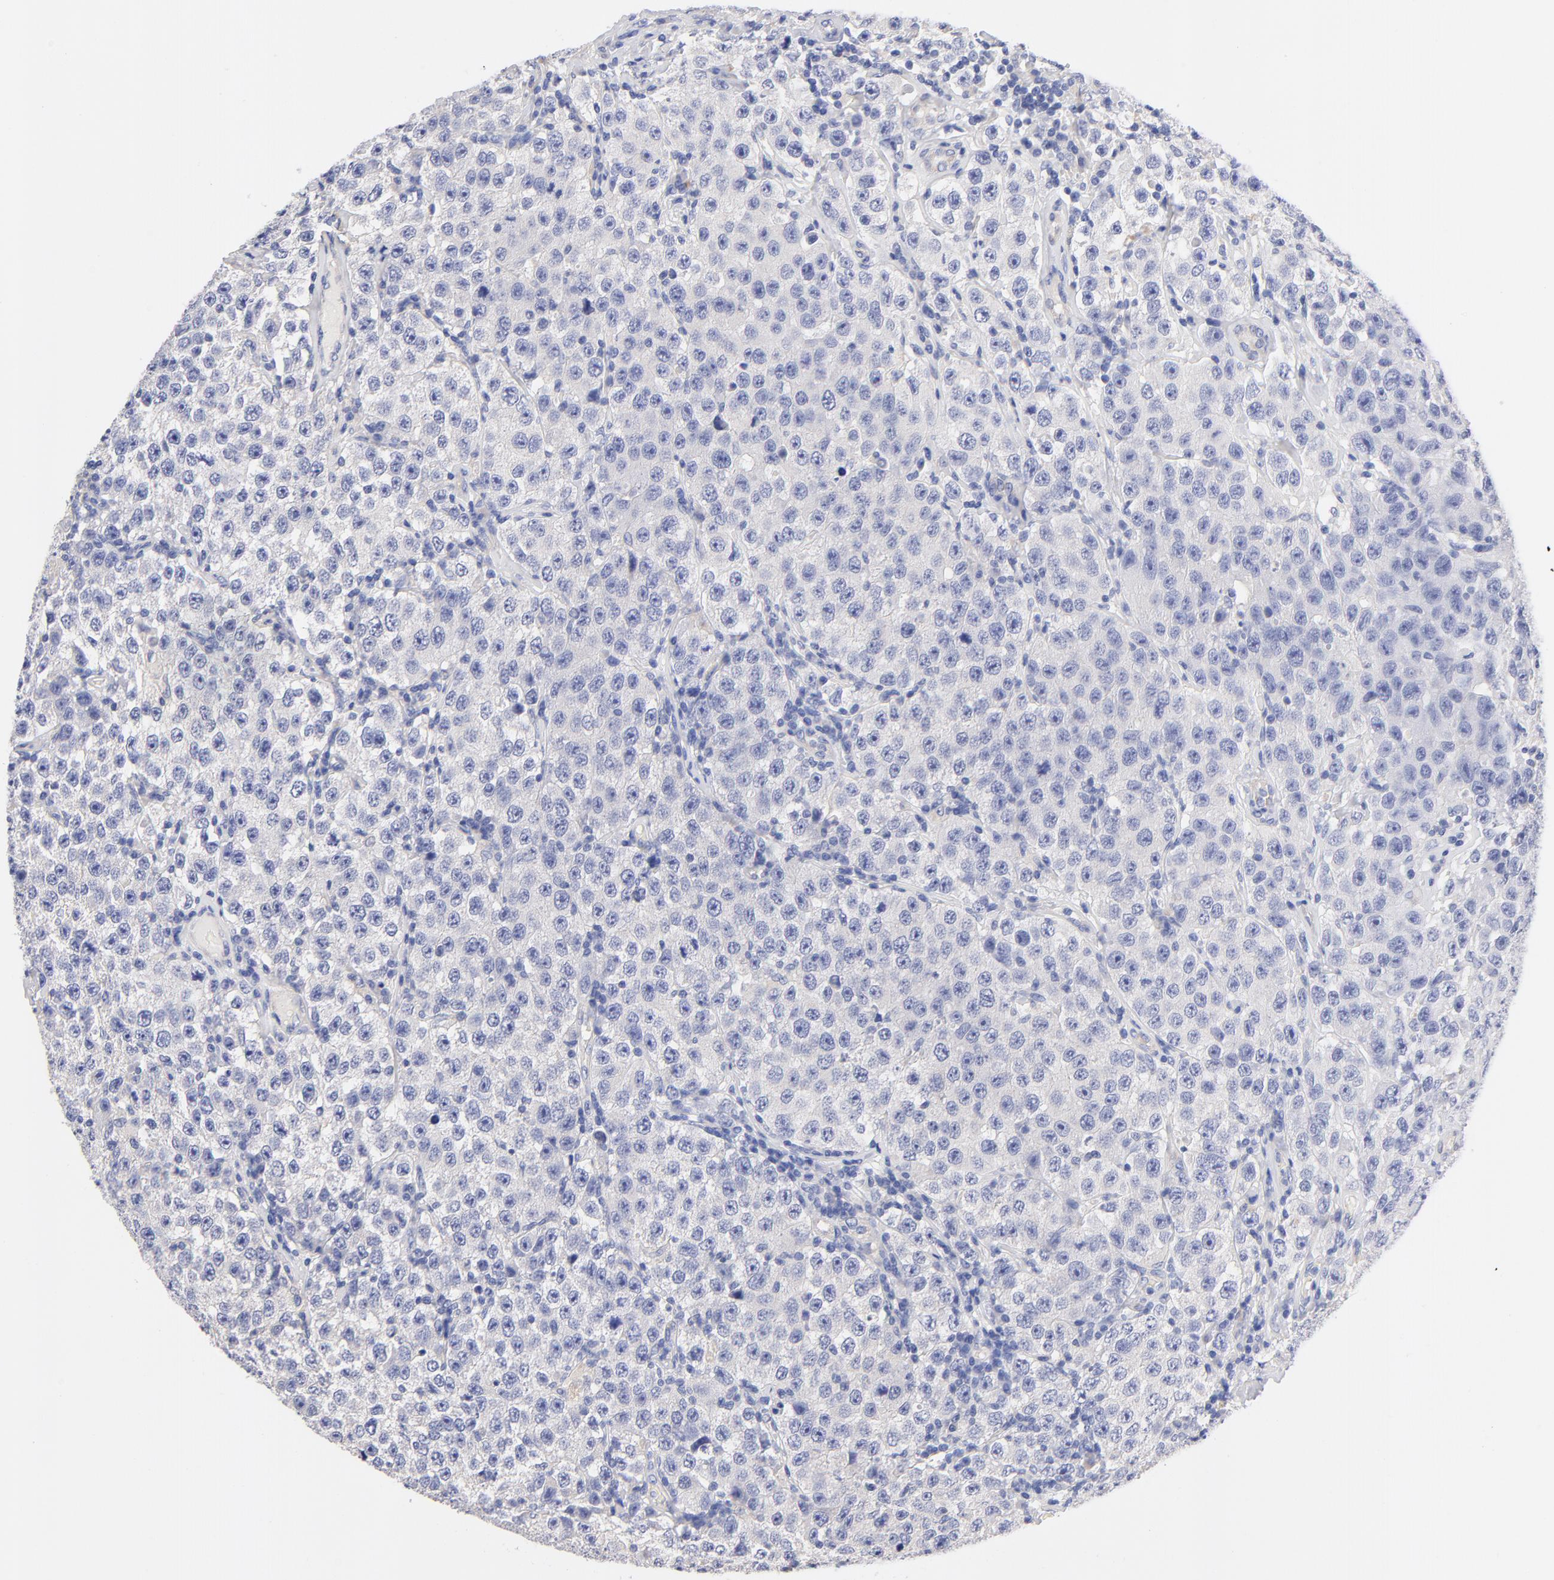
{"staining": {"intensity": "negative", "quantity": "none", "location": "none"}, "tissue": "testis cancer", "cell_type": "Tumor cells", "image_type": "cancer", "snomed": [{"axis": "morphology", "description": "Seminoma, NOS"}, {"axis": "topography", "description": "Testis"}], "caption": "Immunohistochemistry photomicrograph of neoplastic tissue: human testis cancer (seminoma) stained with DAB exhibits no significant protein expression in tumor cells. The staining is performed using DAB (3,3'-diaminobenzidine) brown chromogen with nuclei counter-stained in using hematoxylin.", "gene": "HS3ST1", "patient": {"sex": "male", "age": 52}}